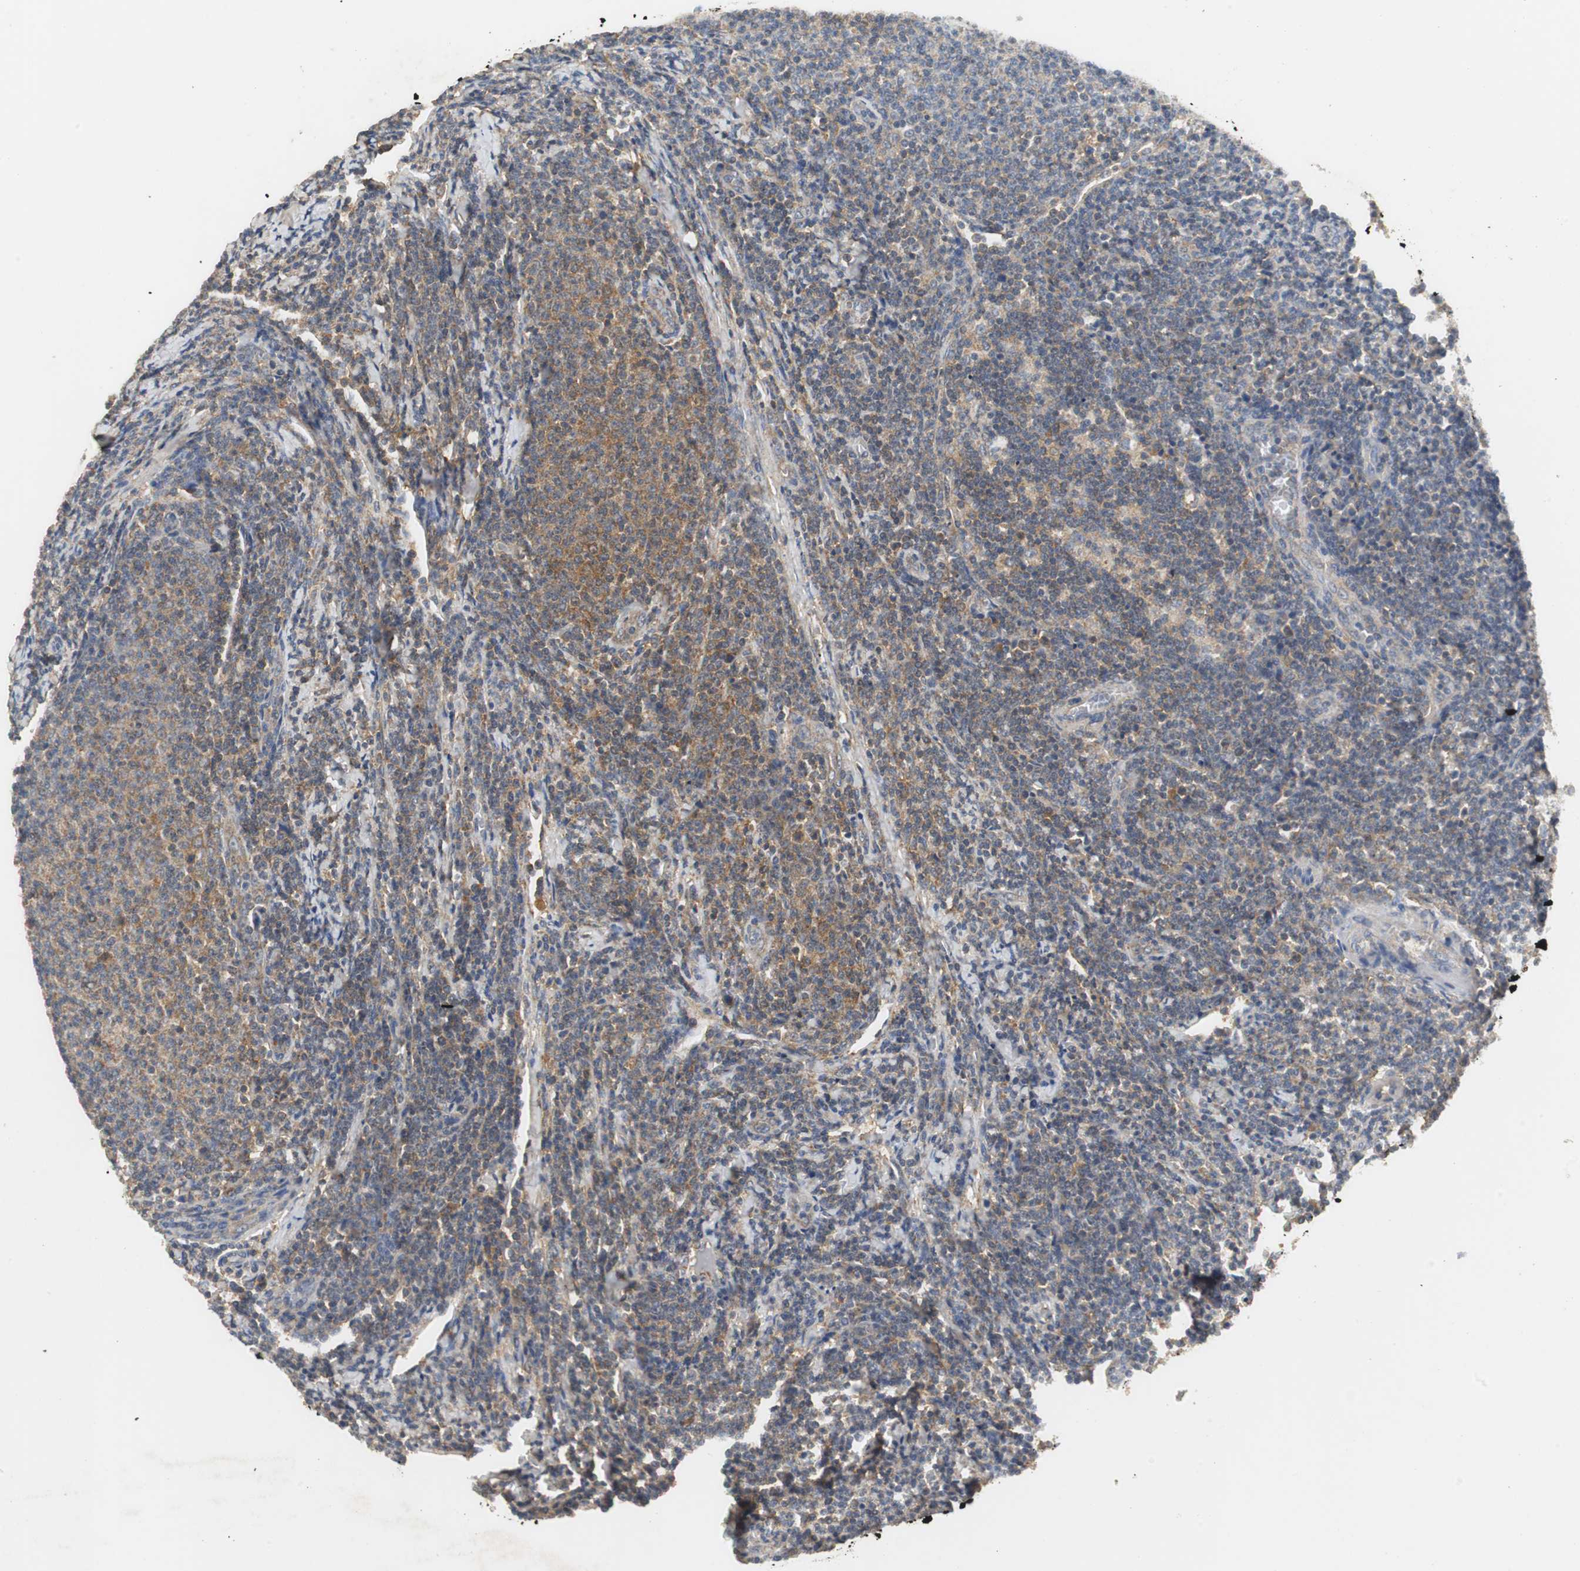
{"staining": {"intensity": "moderate", "quantity": ">75%", "location": "cytoplasmic/membranous"}, "tissue": "lymphoma", "cell_type": "Tumor cells", "image_type": "cancer", "snomed": [{"axis": "morphology", "description": "Malignant lymphoma, non-Hodgkin's type, Low grade"}, {"axis": "topography", "description": "Lymph node"}], "caption": "Lymphoma was stained to show a protein in brown. There is medium levels of moderate cytoplasmic/membranous staining in about >75% of tumor cells.", "gene": "VBP1", "patient": {"sex": "male", "age": 66}}